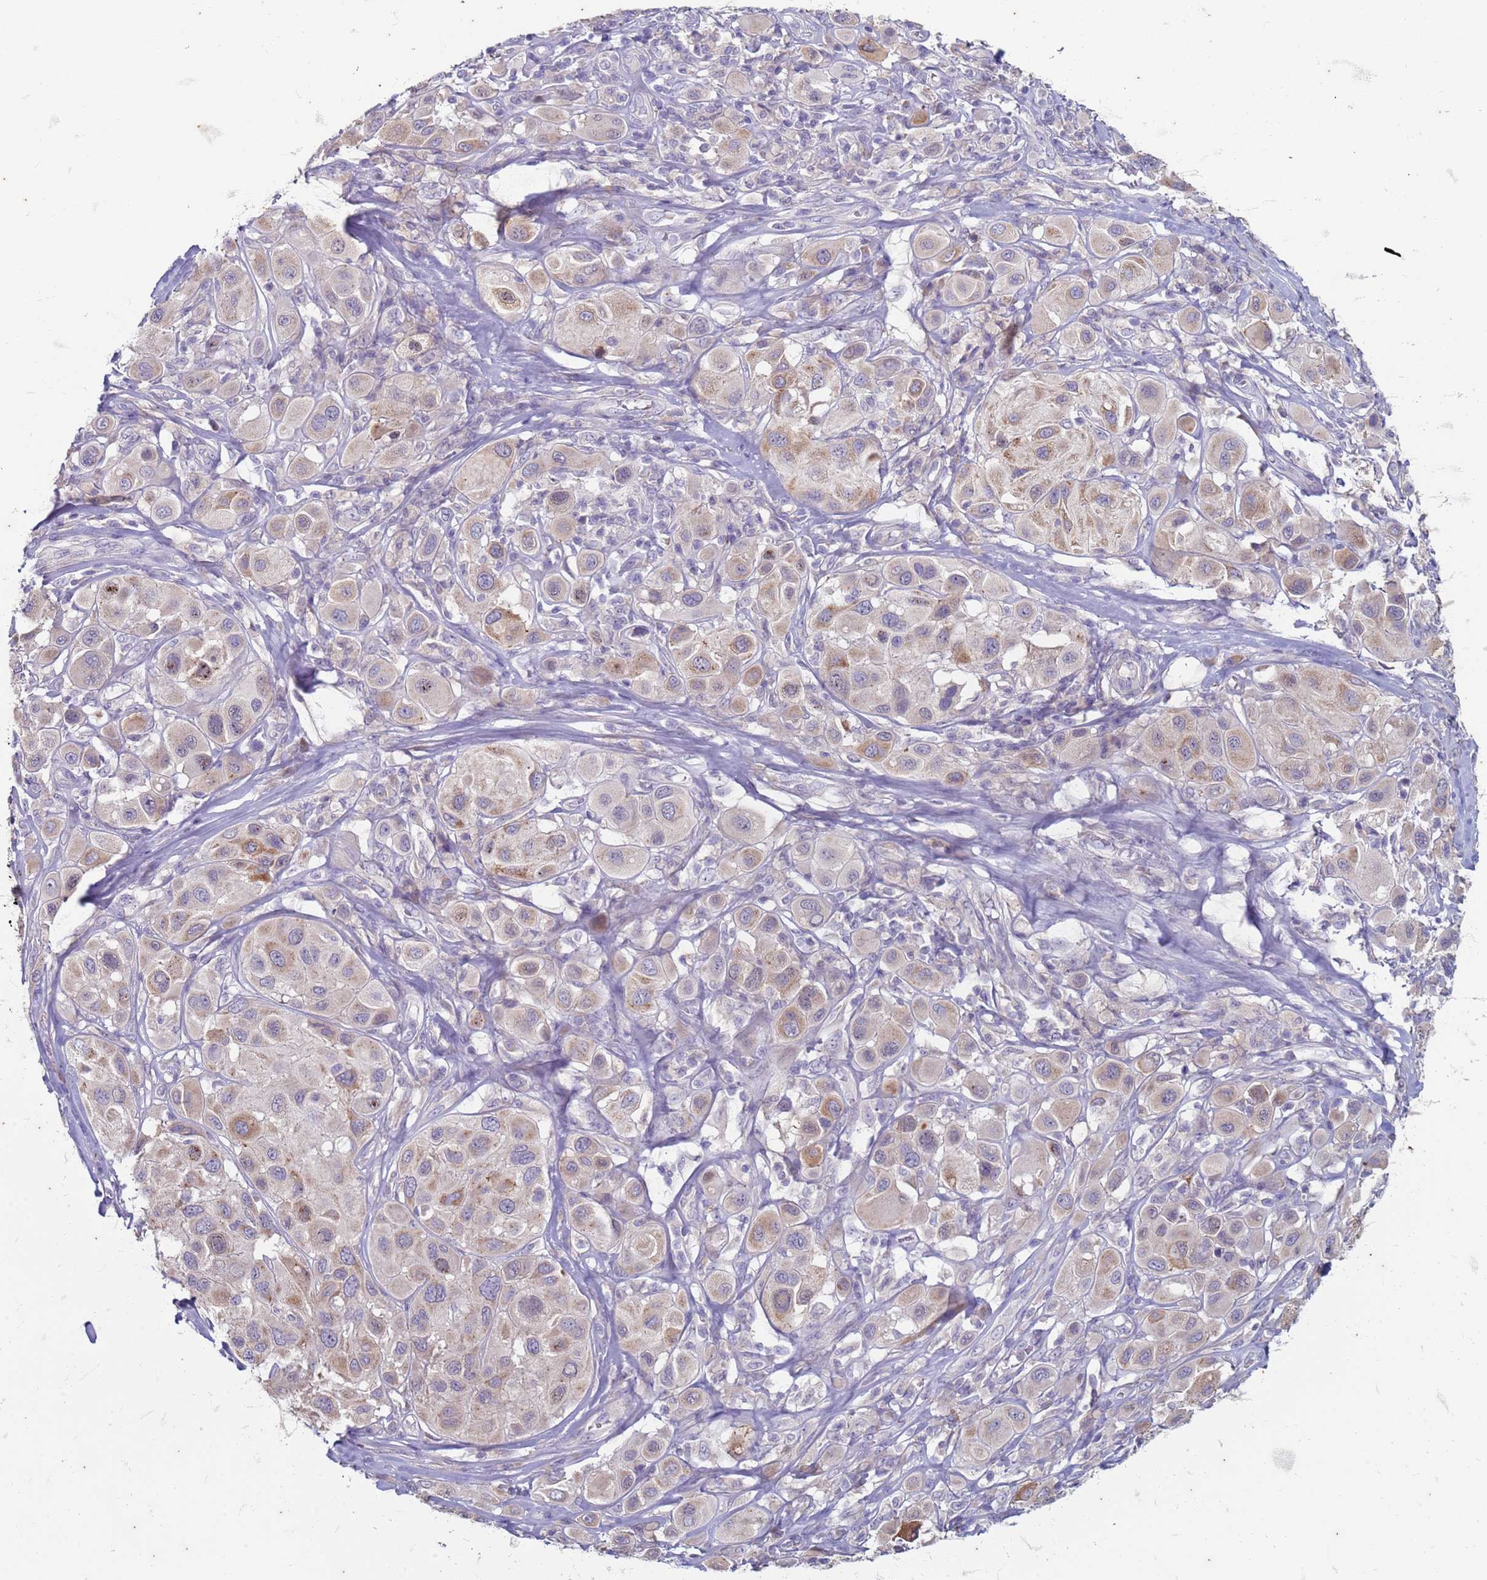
{"staining": {"intensity": "moderate", "quantity": "<25%", "location": "cytoplasmic/membranous"}, "tissue": "melanoma", "cell_type": "Tumor cells", "image_type": "cancer", "snomed": [{"axis": "morphology", "description": "Malignant melanoma, Metastatic site"}, {"axis": "topography", "description": "Skin"}], "caption": "The immunohistochemical stain shows moderate cytoplasmic/membranous staining in tumor cells of malignant melanoma (metastatic site) tissue. (DAB (3,3'-diaminobenzidine) = brown stain, brightfield microscopy at high magnification).", "gene": "SUCO", "patient": {"sex": "male", "age": 41}}